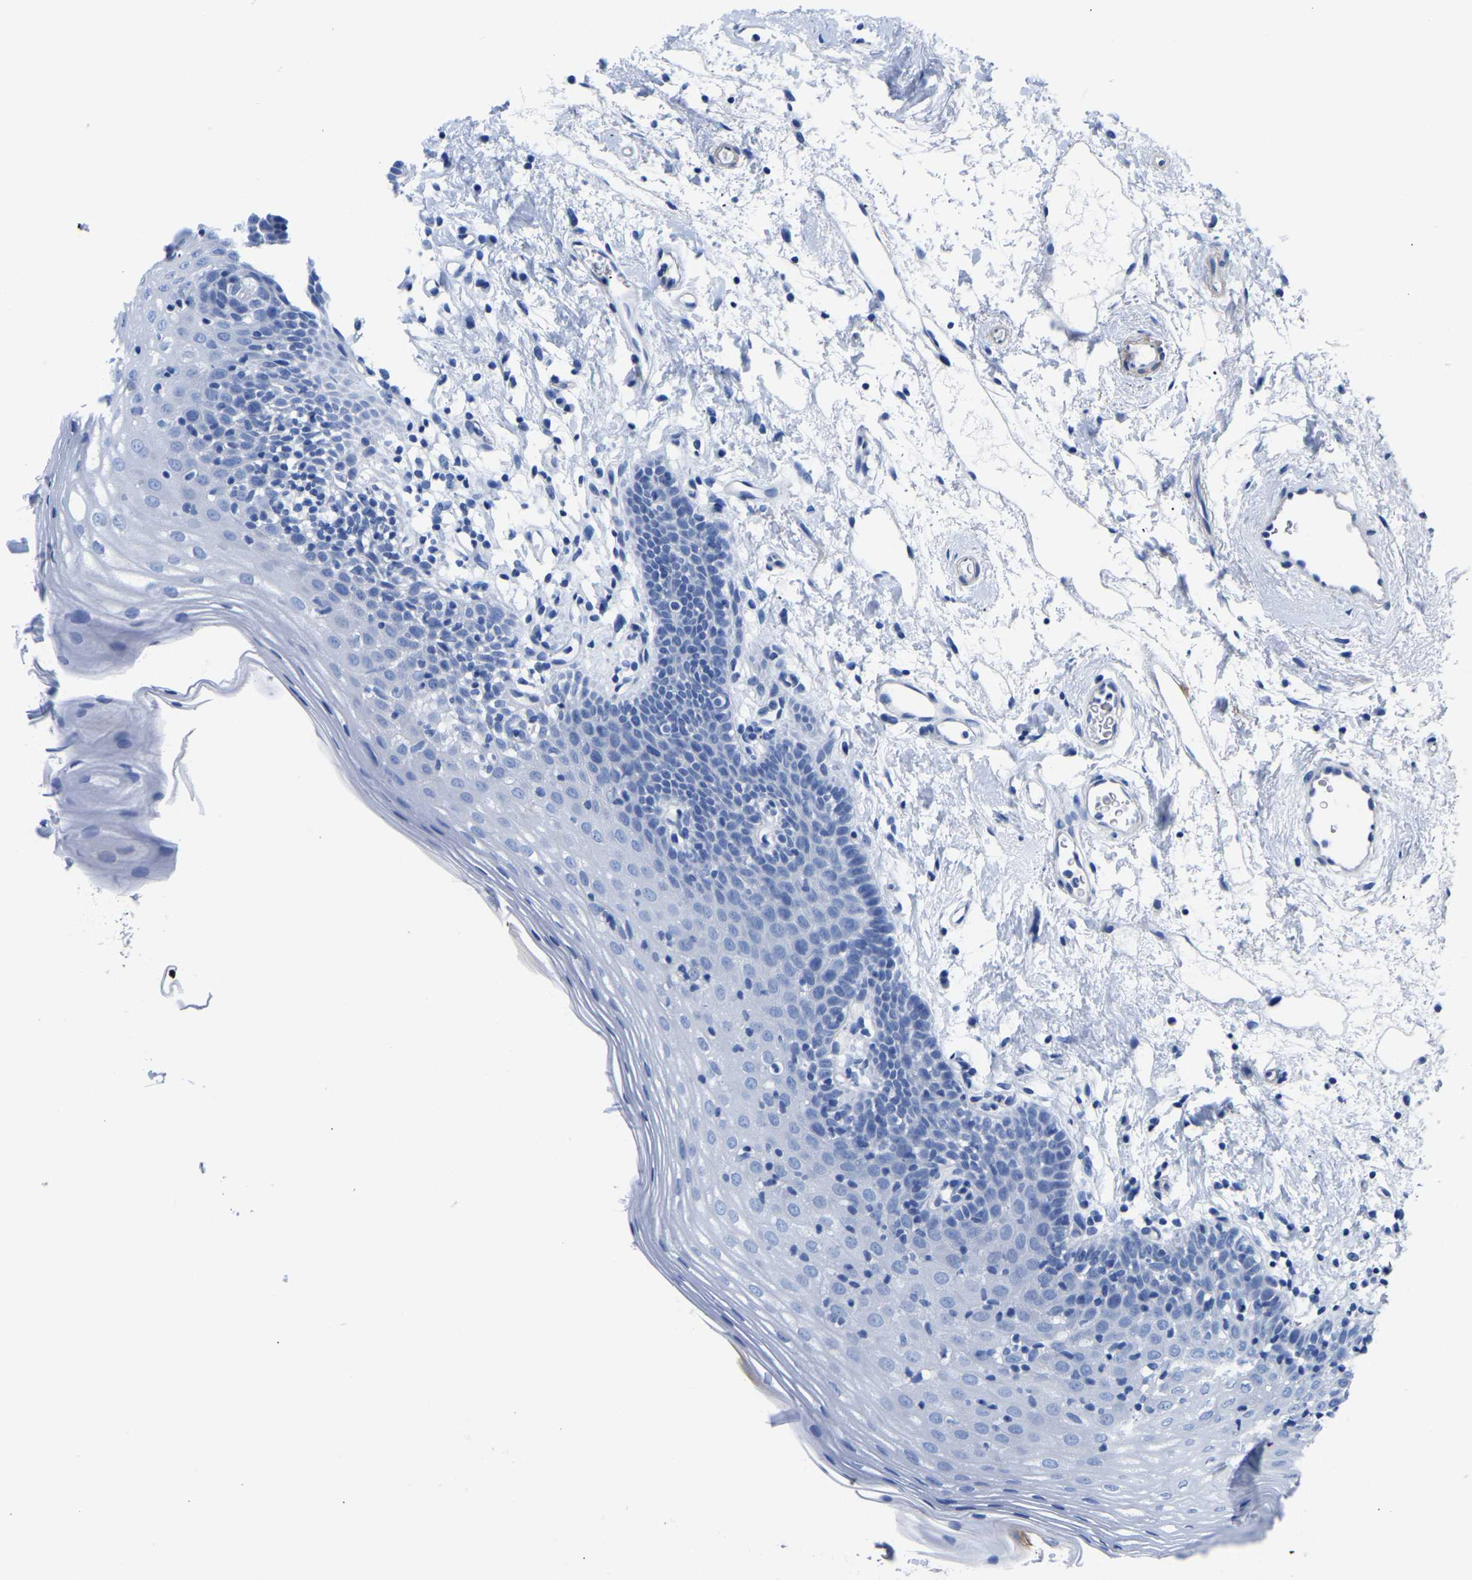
{"staining": {"intensity": "negative", "quantity": "none", "location": "none"}, "tissue": "oral mucosa", "cell_type": "Squamous epithelial cells", "image_type": "normal", "snomed": [{"axis": "morphology", "description": "Normal tissue, NOS"}, {"axis": "topography", "description": "Oral tissue"}], "caption": "Immunohistochemistry (IHC) histopathology image of normal human oral mucosa stained for a protein (brown), which exhibits no staining in squamous epithelial cells.", "gene": "UPK3A", "patient": {"sex": "male", "age": 66}}